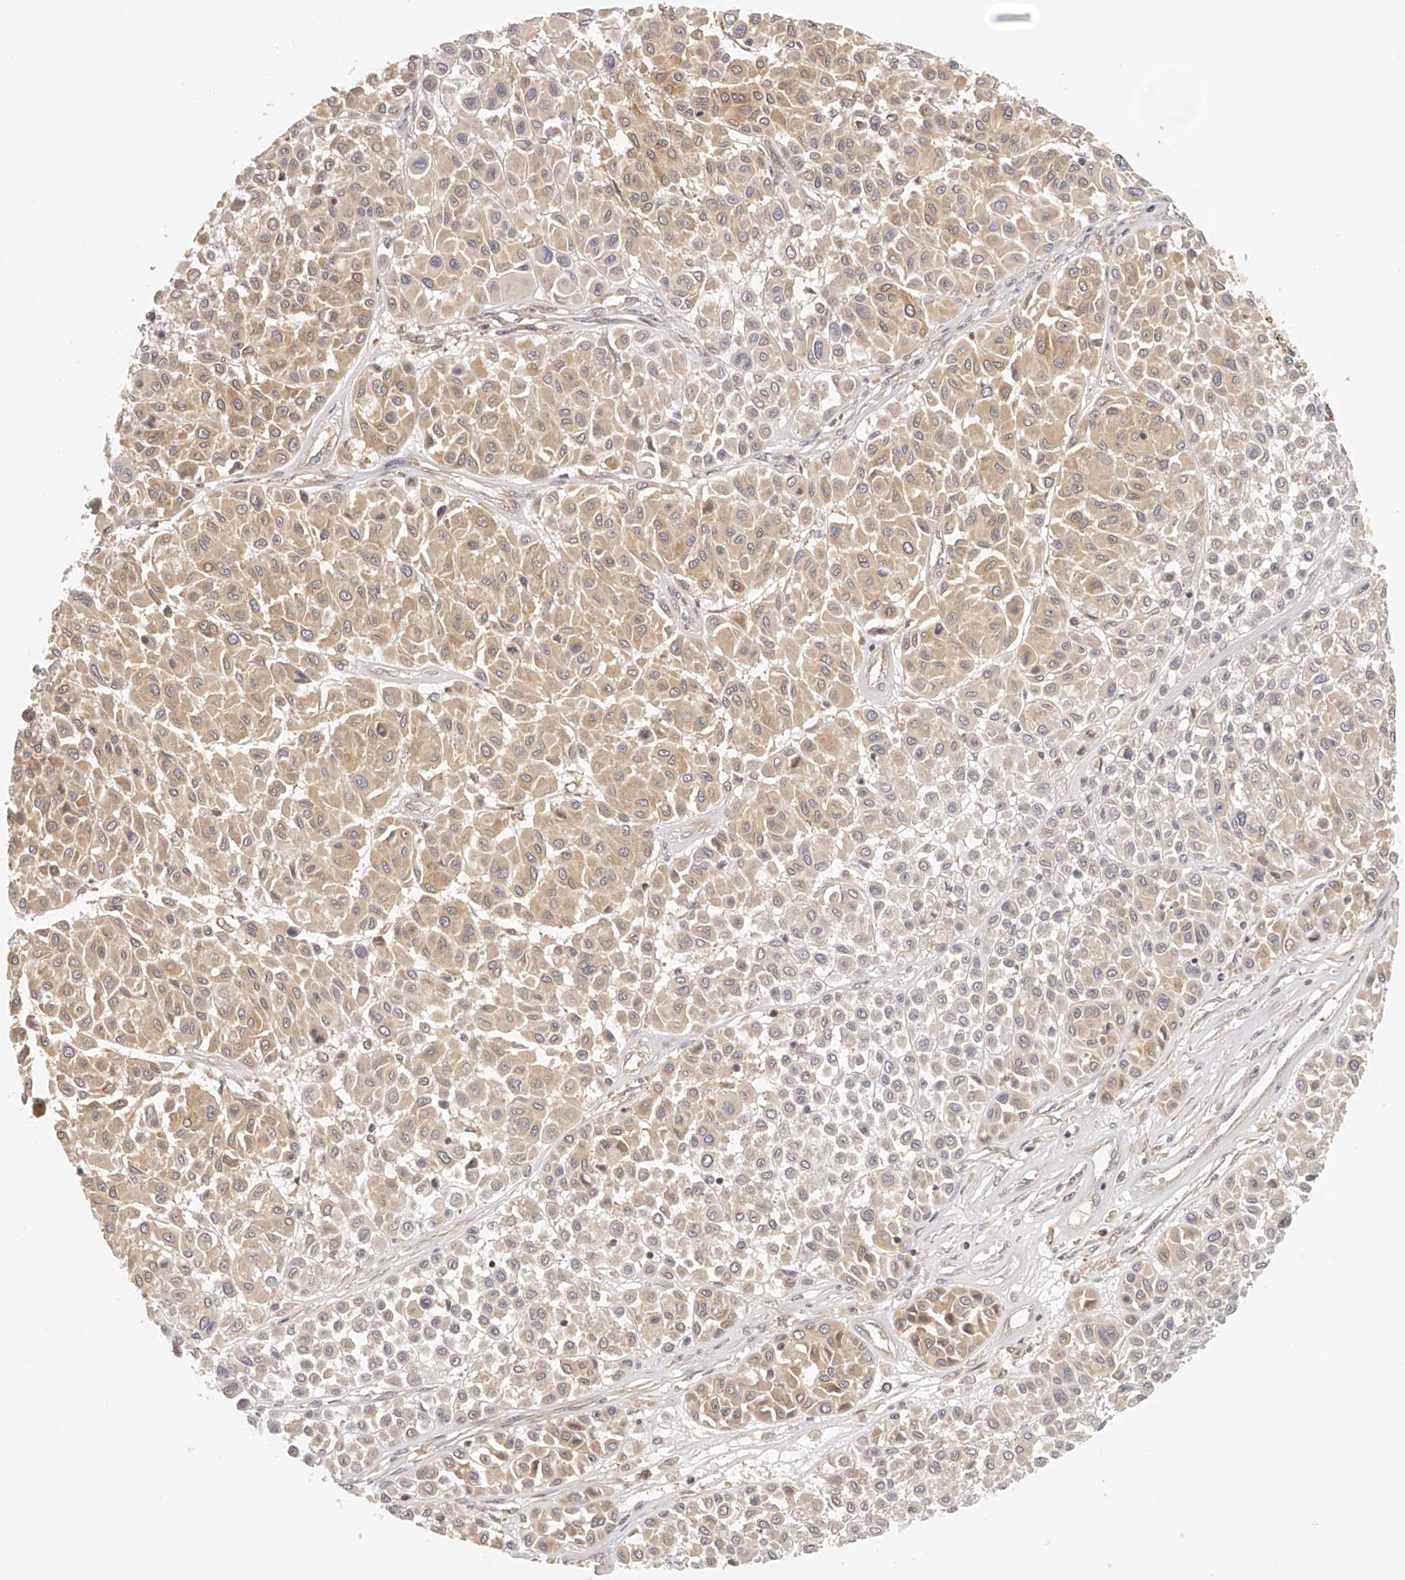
{"staining": {"intensity": "weak", "quantity": "25%-75%", "location": "cytoplasmic/membranous"}, "tissue": "melanoma", "cell_type": "Tumor cells", "image_type": "cancer", "snomed": [{"axis": "morphology", "description": "Malignant melanoma, Metastatic site"}, {"axis": "topography", "description": "Soft tissue"}], "caption": "Weak cytoplasmic/membranous staining for a protein is seen in approximately 25%-75% of tumor cells of malignant melanoma (metastatic site) using immunohistochemistry (IHC).", "gene": "EIF3I", "patient": {"sex": "male", "age": 41}}